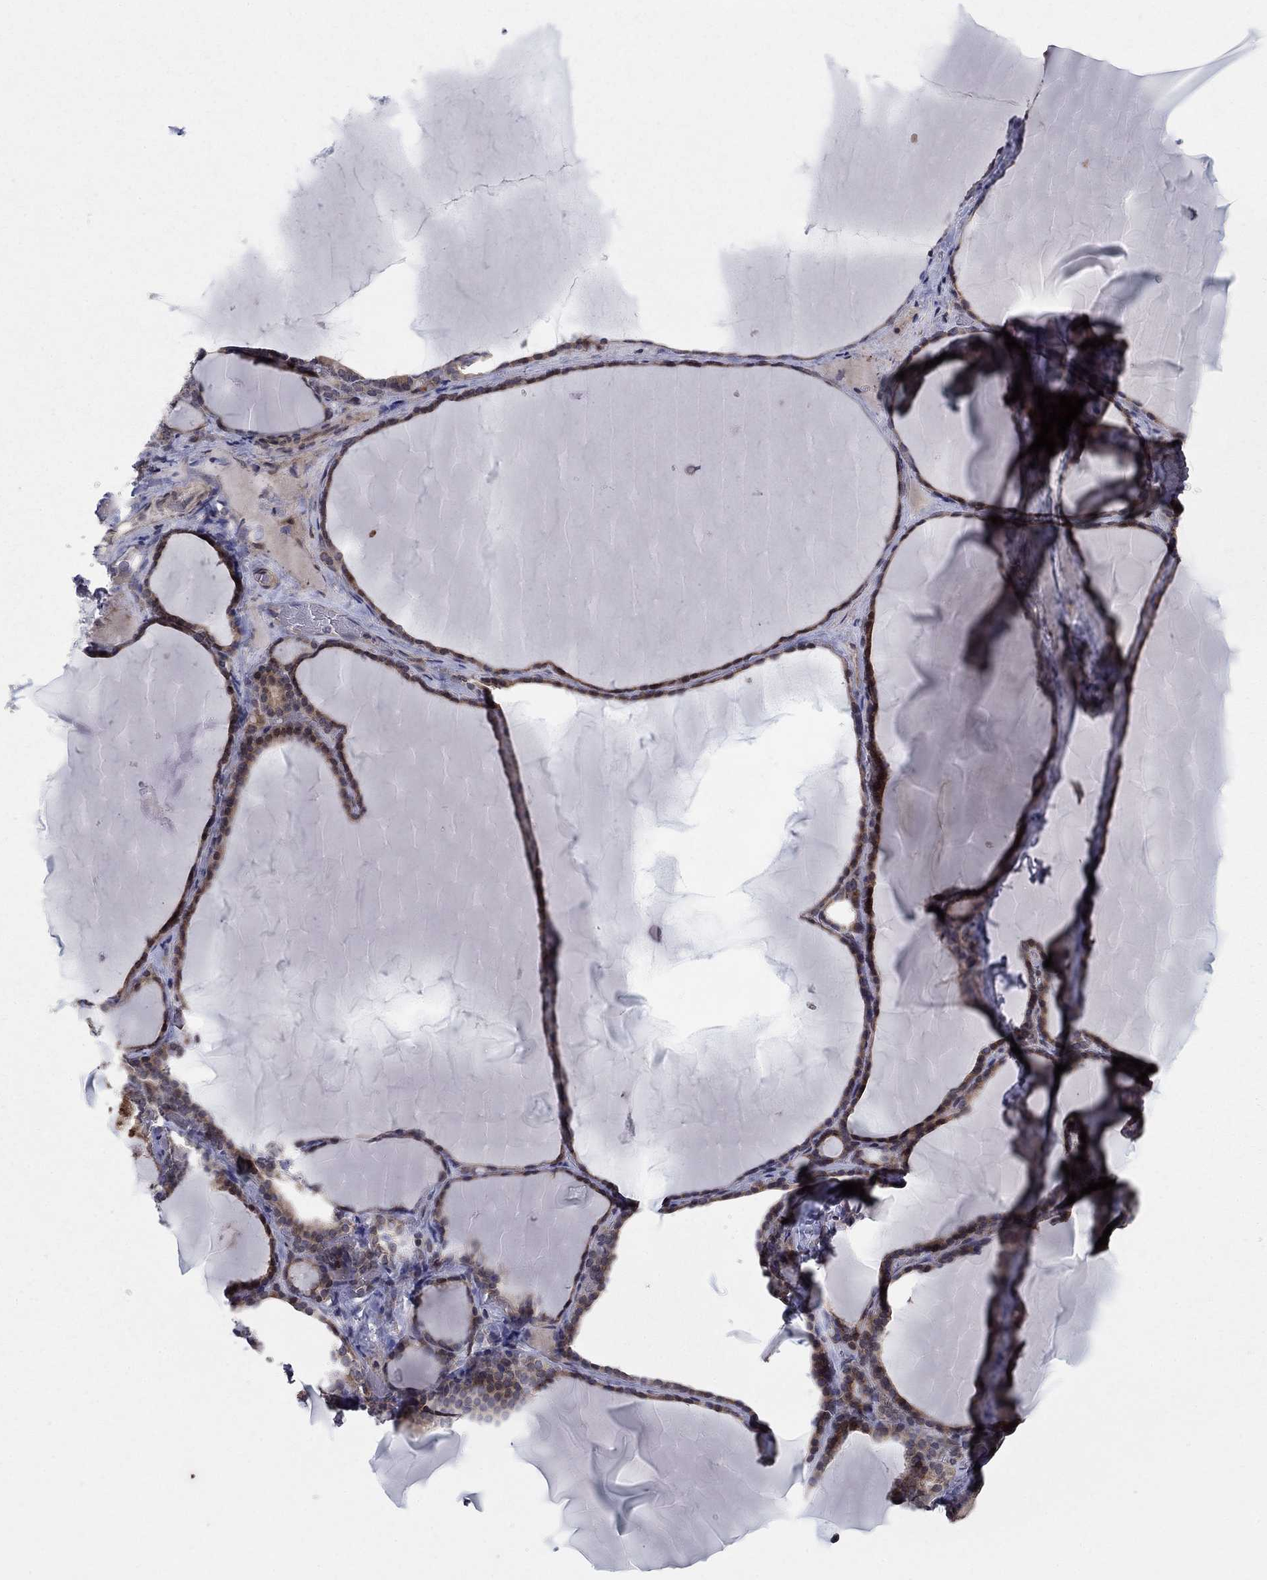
{"staining": {"intensity": "weak", "quantity": ">75%", "location": "cytoplasmic/membranous"}, "tissue": "thyroid gland", "cell_type": "Glandular cells", "image_type": "normal", "snomed": [{"axis": "morphology", "description": "Normal tissue, NOS"}, {"axis": "morphology", "description": "Hyperplasia, NOS"}, {"axis": "topography", "description": "Thyroid gland"}], "caption": "Benign thyroid gland demonstrates weak cytoplasmic/membranous expression in about >75% of glandular cells.", "gene": "PSMC1", "patient": {"sex": "female", "age": 27}}